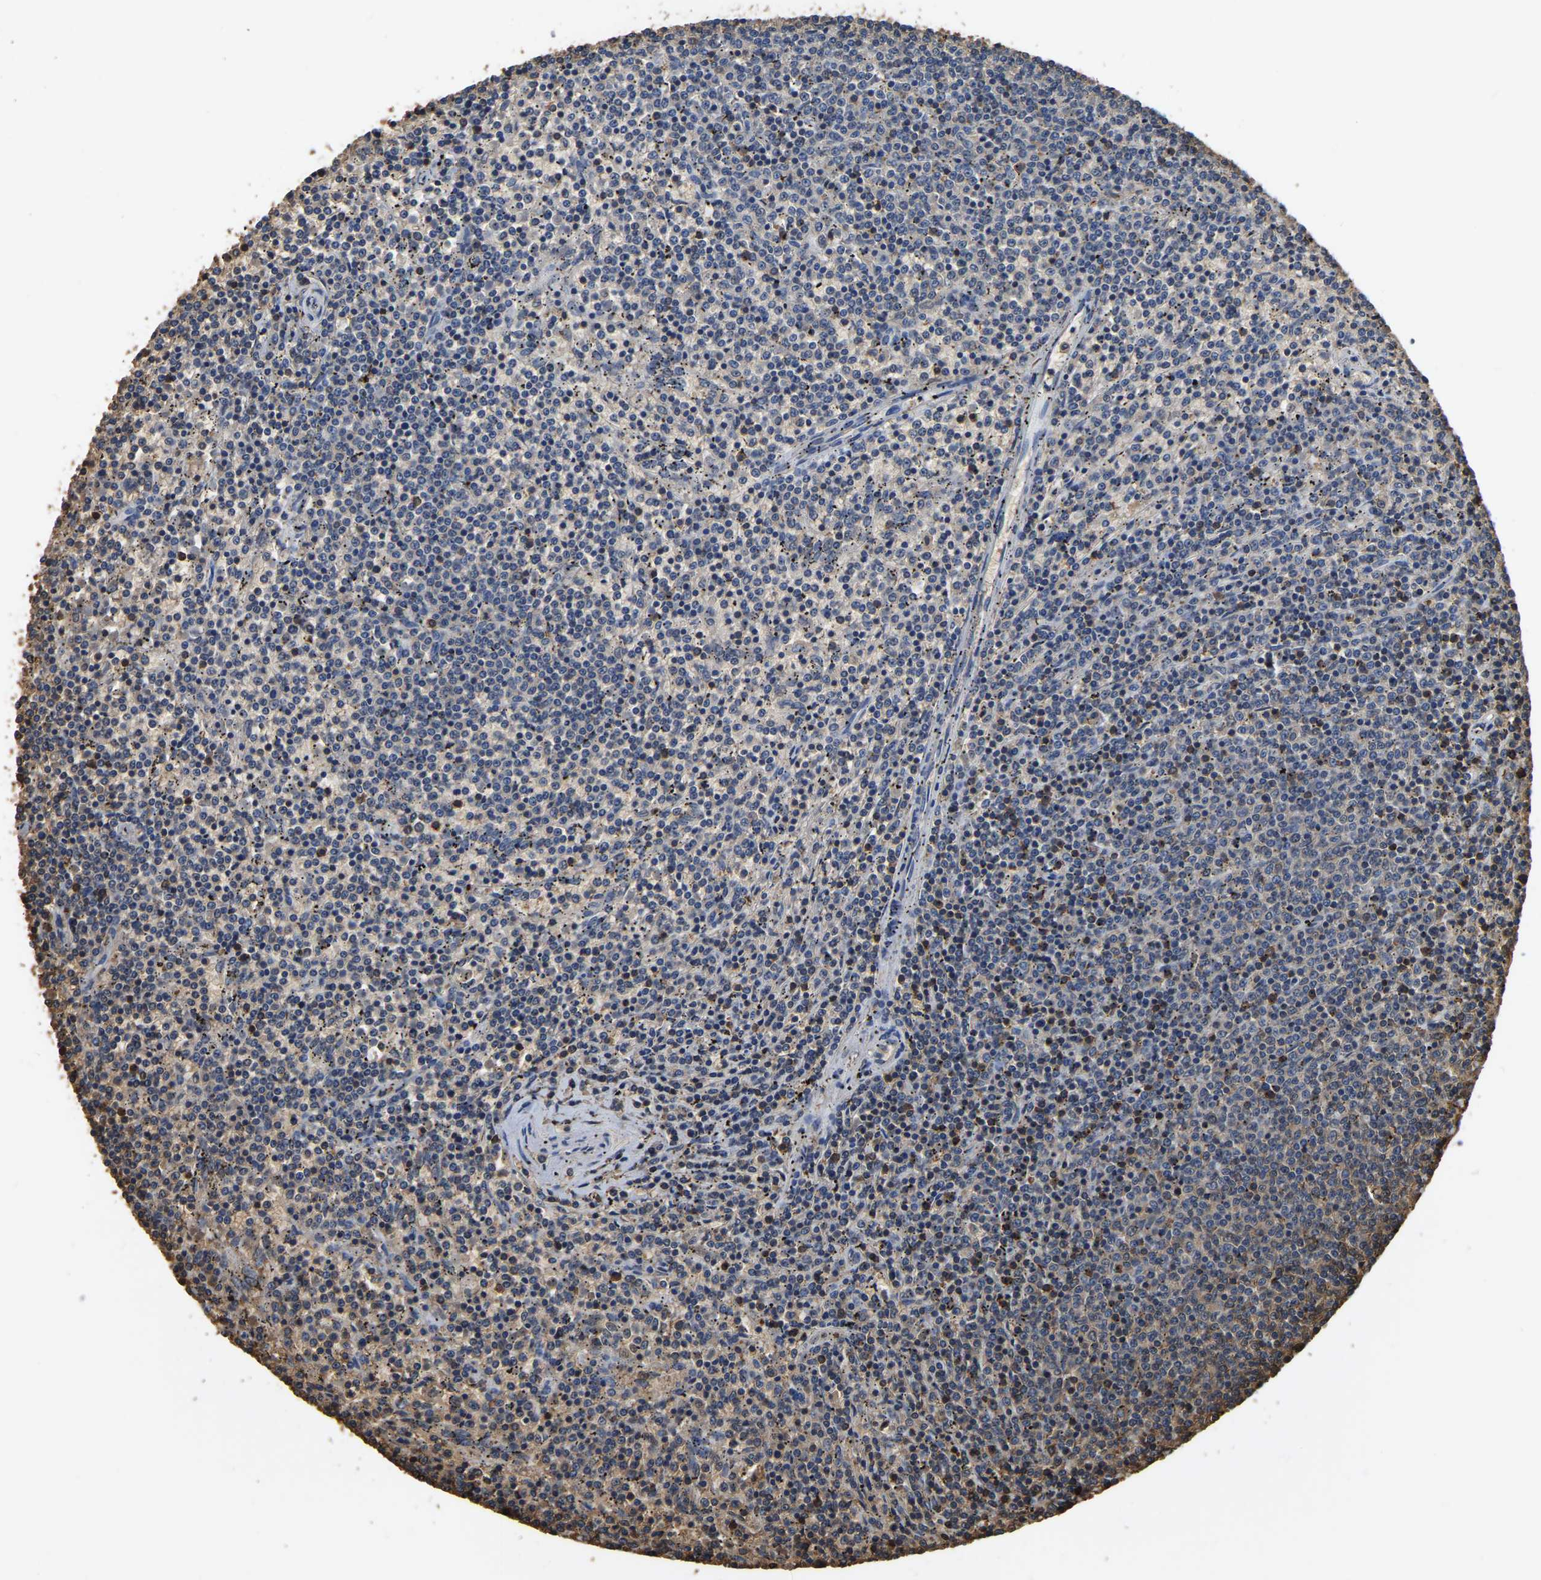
{"staining": {"intensity": "negative", "quantity": "none", "location": "none"}, "tissue": "lymphoma", "cell_type": "Tumor cells", "image_type": "cancer", "snomed": [{"axis": "morphology", "description": "Malignant lymphoma, non-Hodgkin's type, Low grade"}, {"axis": "topography", "description": "Spleen"}], "caption": "Tumor cells are negative for brown protein staining in lymphoma.", "gene": "LDHB", "patient": {"sex": "female", "age": 50}}